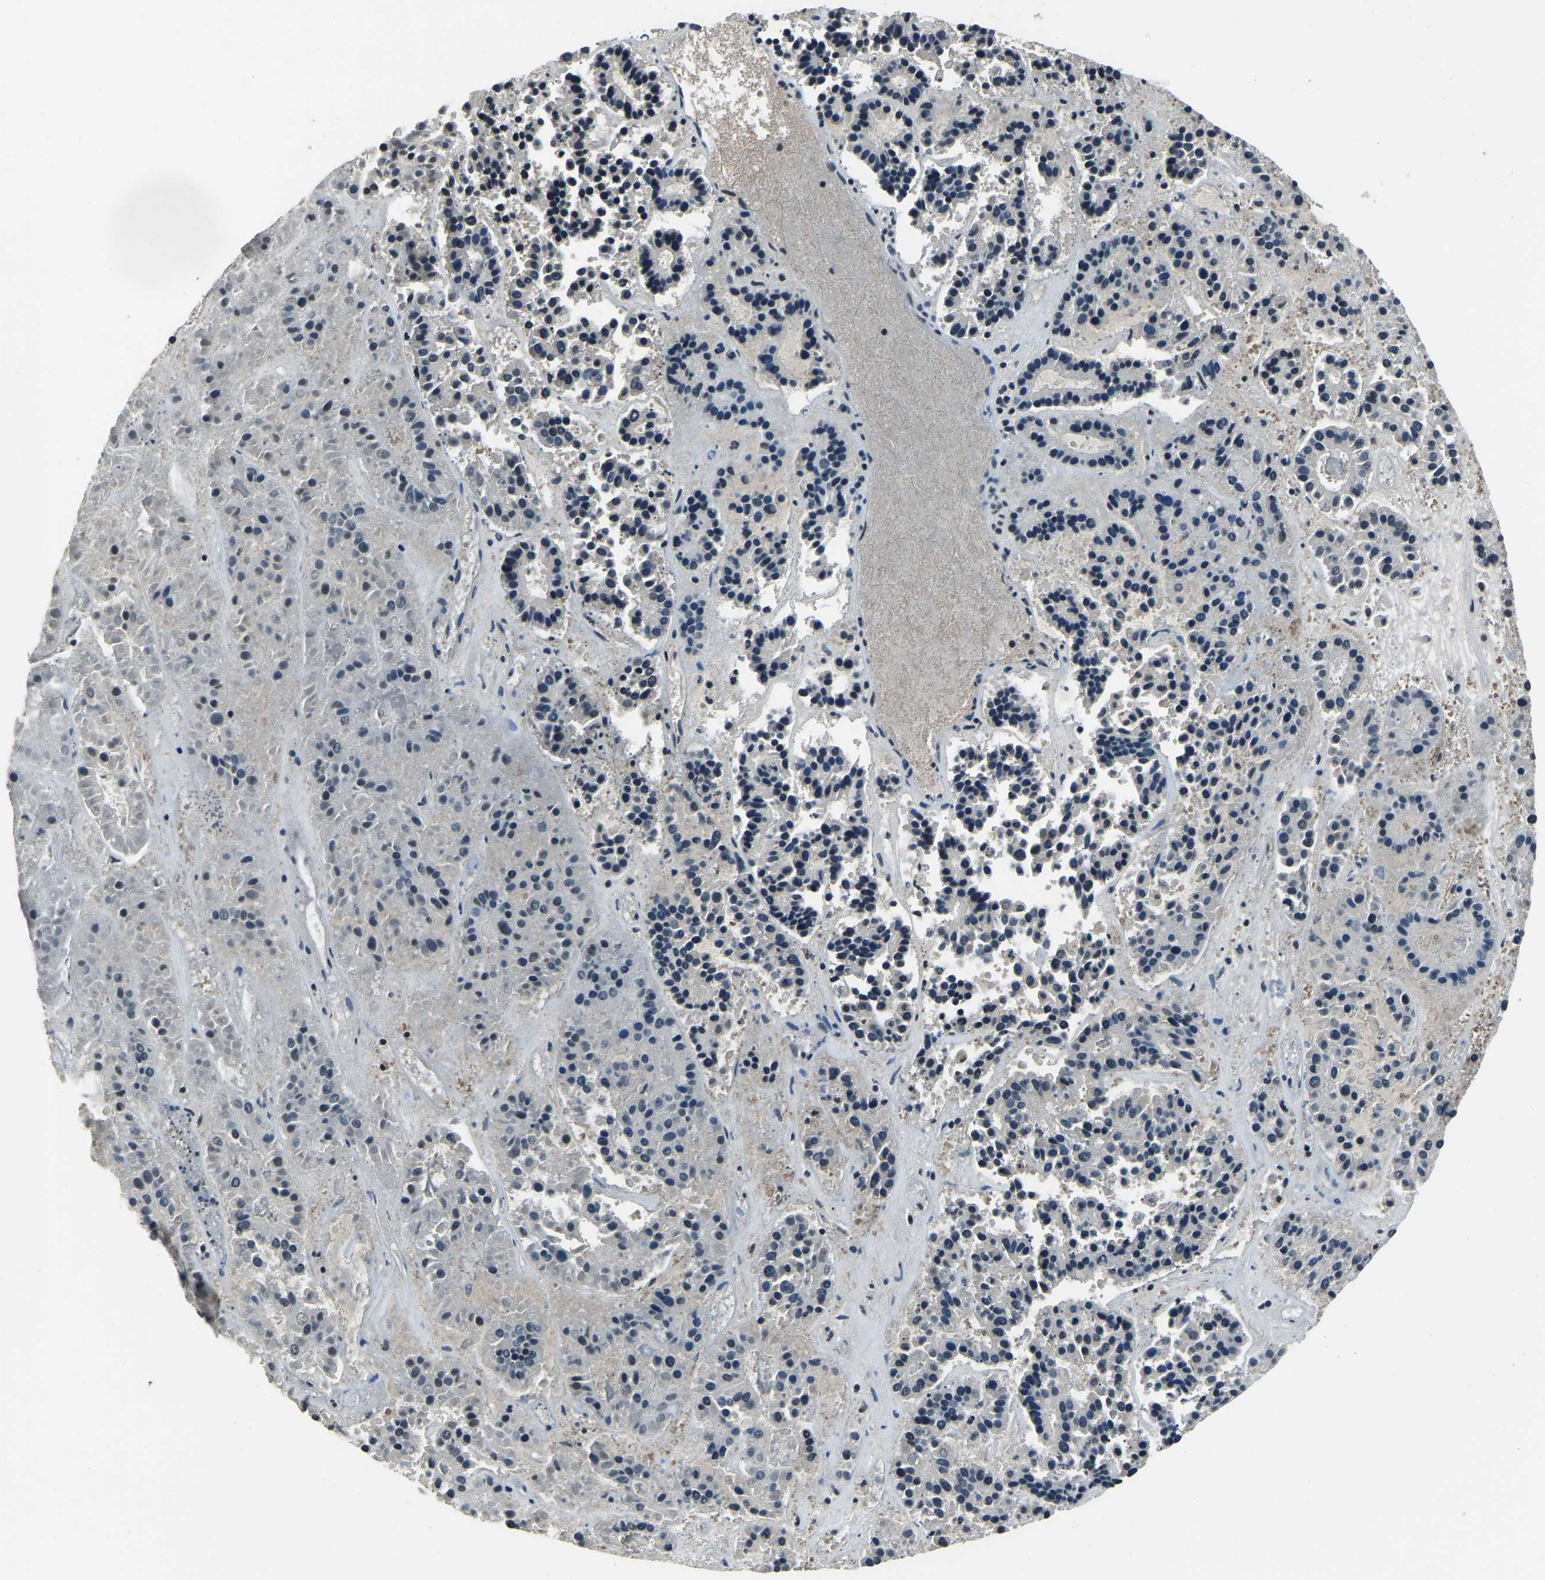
{"staining": {"intensity": "negative", "quantity": "none", "location": "none"}, "tissue": "pancreatic cancer", "cell_type": "Tumor cells", "image_type": "cancer", "snomed": [{"axis": "morphology", "description": "Adenocarcinoma, NOS"}, {"axis": "topography", "description": "Pancreas"}], "caption": "The image demonstrates no significant staining in tumor cells of pancreatic cancer. Brightfield microscopy of immunohistochemistry stained with DAB (brown) and hematoxylin (blue), captured at high magnification.", "gene": "ANKIB1", "patient": {"sex": "male", "age": 50}}